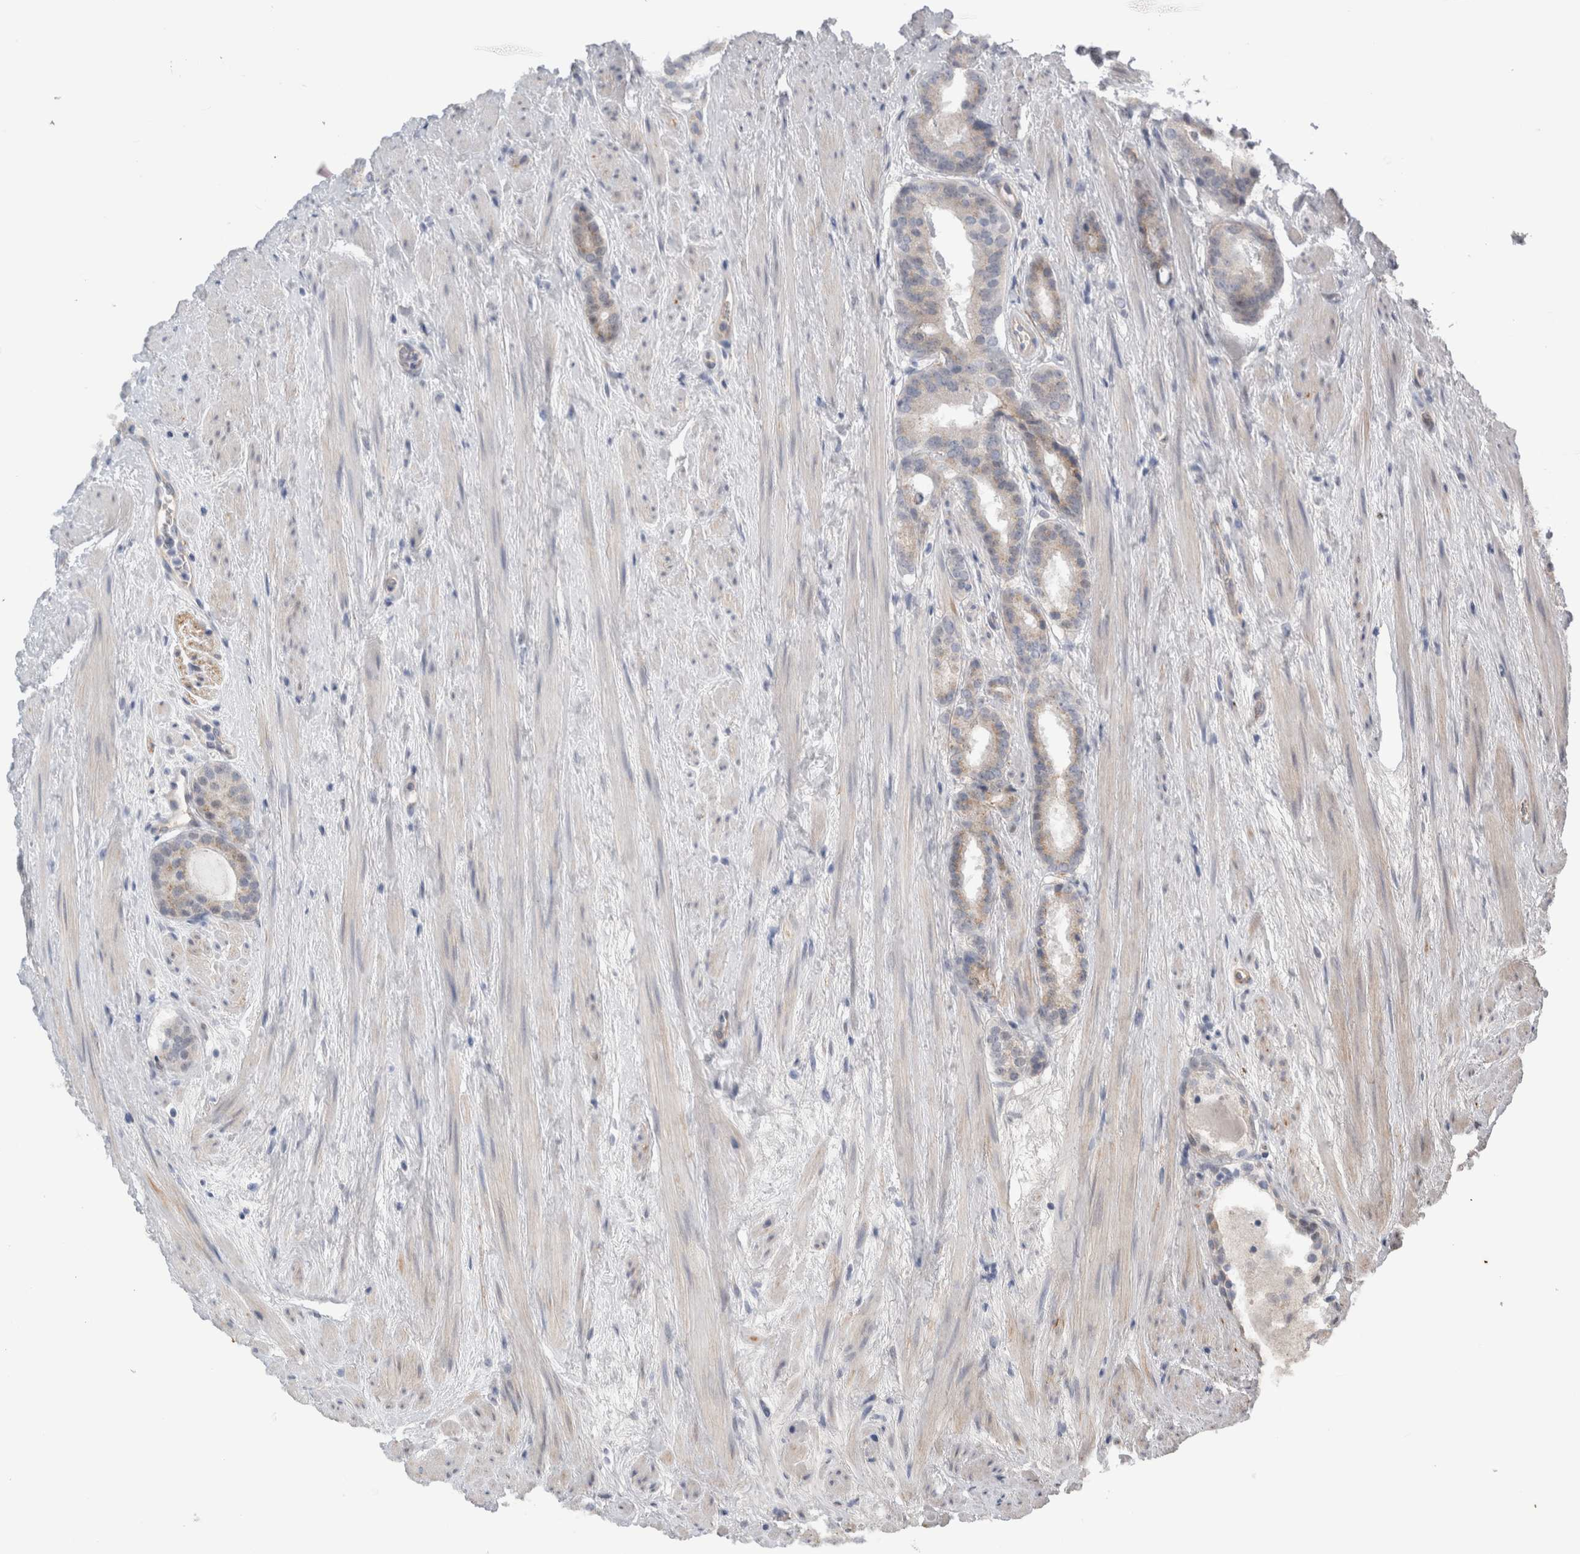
{"staining": {"intensity": "negative", "quantity": "none", "location": "none"}, "tissue": "prostate cancer", "cell_type": "Tumor cells", "image_type": "cancer", "snomed": [{"axis": "morphology", "description": "Adenocarcinoma, Low grade"}, {"axis": "topography", "description": "Prostate"}], "caption": "There is no significant staining in tumor cells of prostate adenocarcinoma (low-grade).", "gene": "TAFA5", "patient": {"sex": "male", "age": 69}}